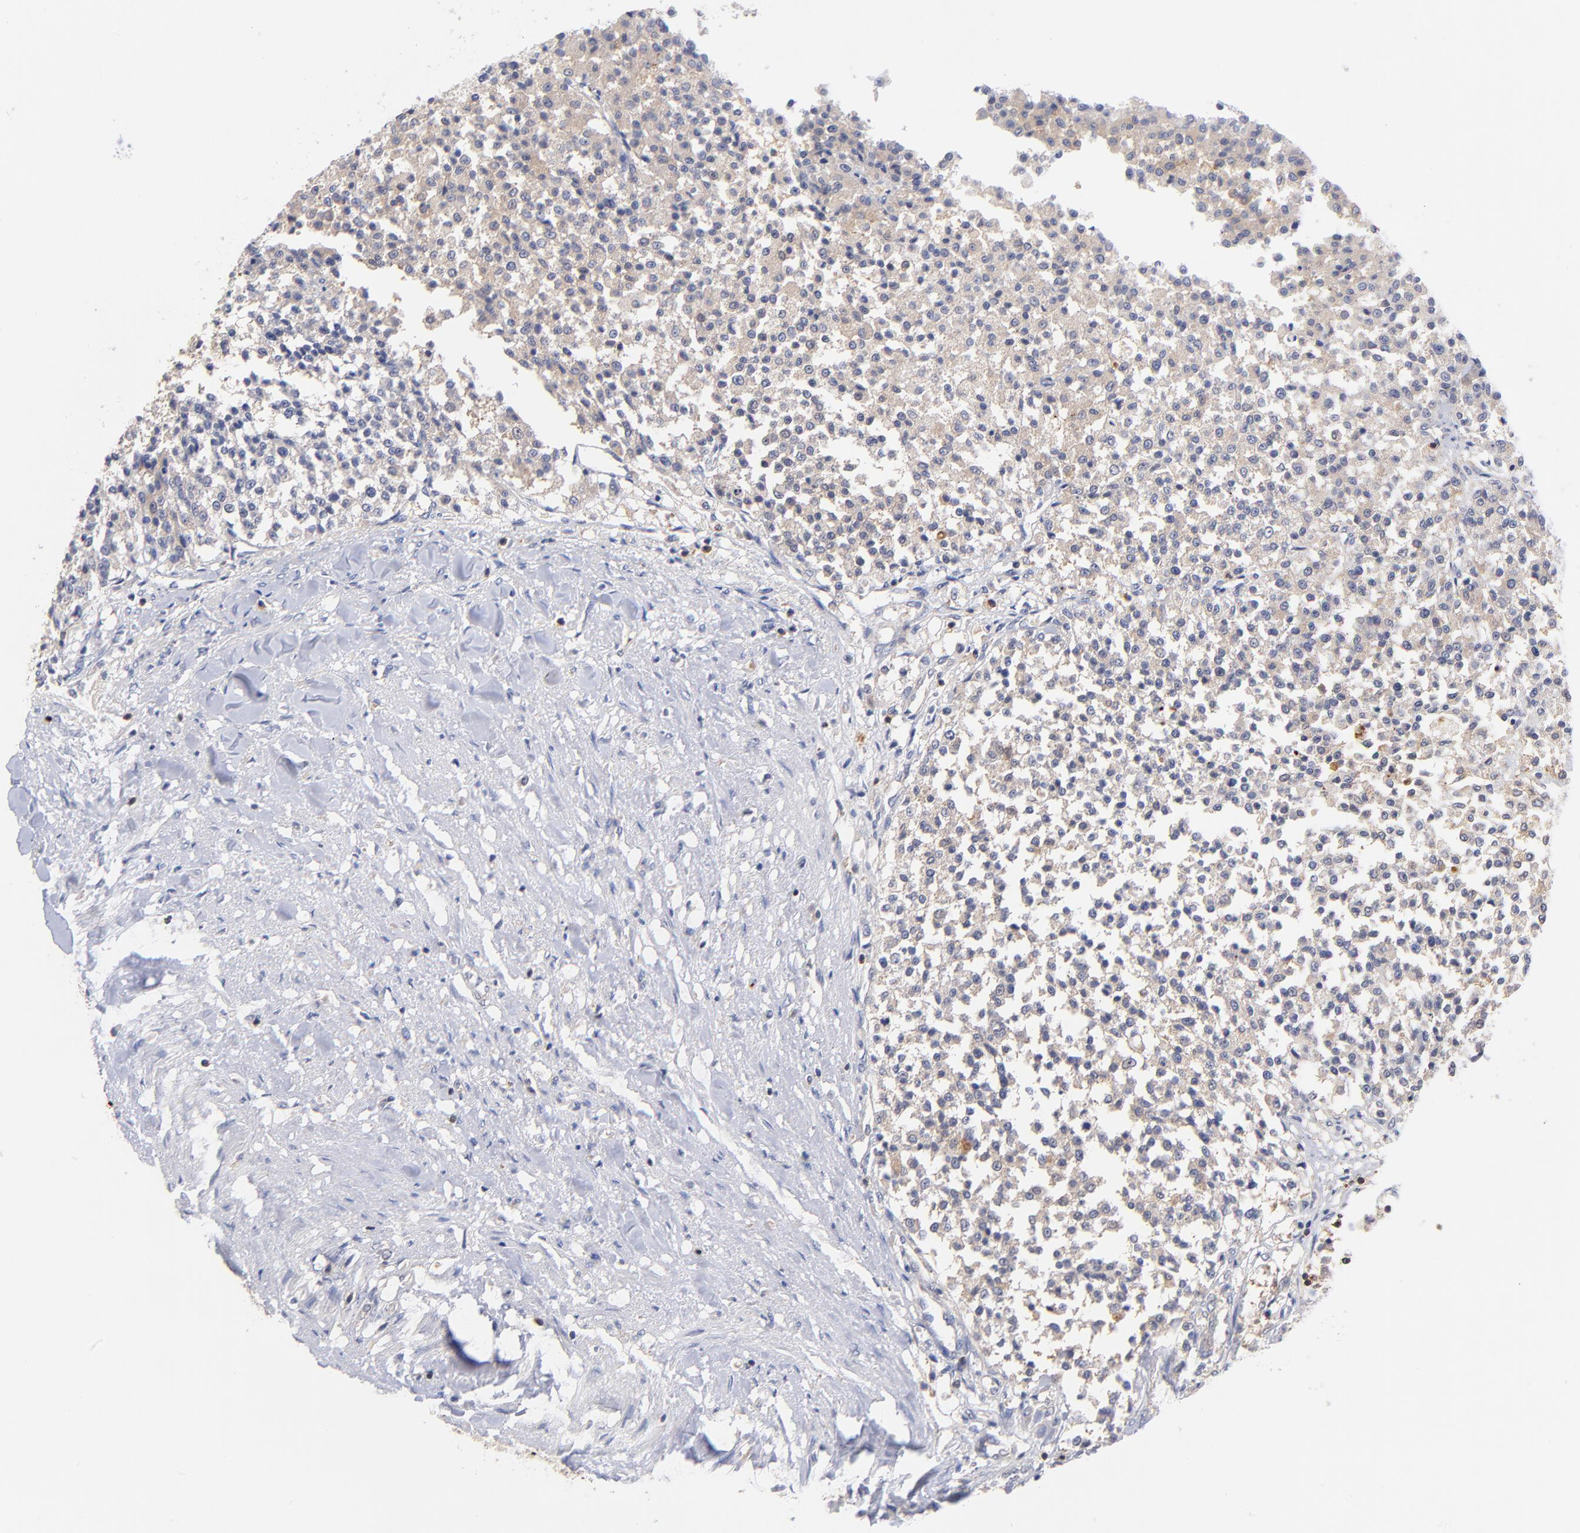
{"staining": {"intensity": "weak", "quantity": "25%-75%", "location": "cytoplasmic/membranous"}, "tissue": "testis cancer", "cell_type": "Tumor cells", "image_type": "cancer", "snomed": [{"axis": "morphology", "description": "Seminoma, NOS"}, {"axis": "topography", "description": "Testis"}], "caption": "Immunohistochemical staining of human seminoma (testis) shows low levels of weak cytoplasmic/membranous expression in about 25%-75% of tumor cells.", "gene": "KREMEN2", "patient": {"sex": "male", "age": 59}}